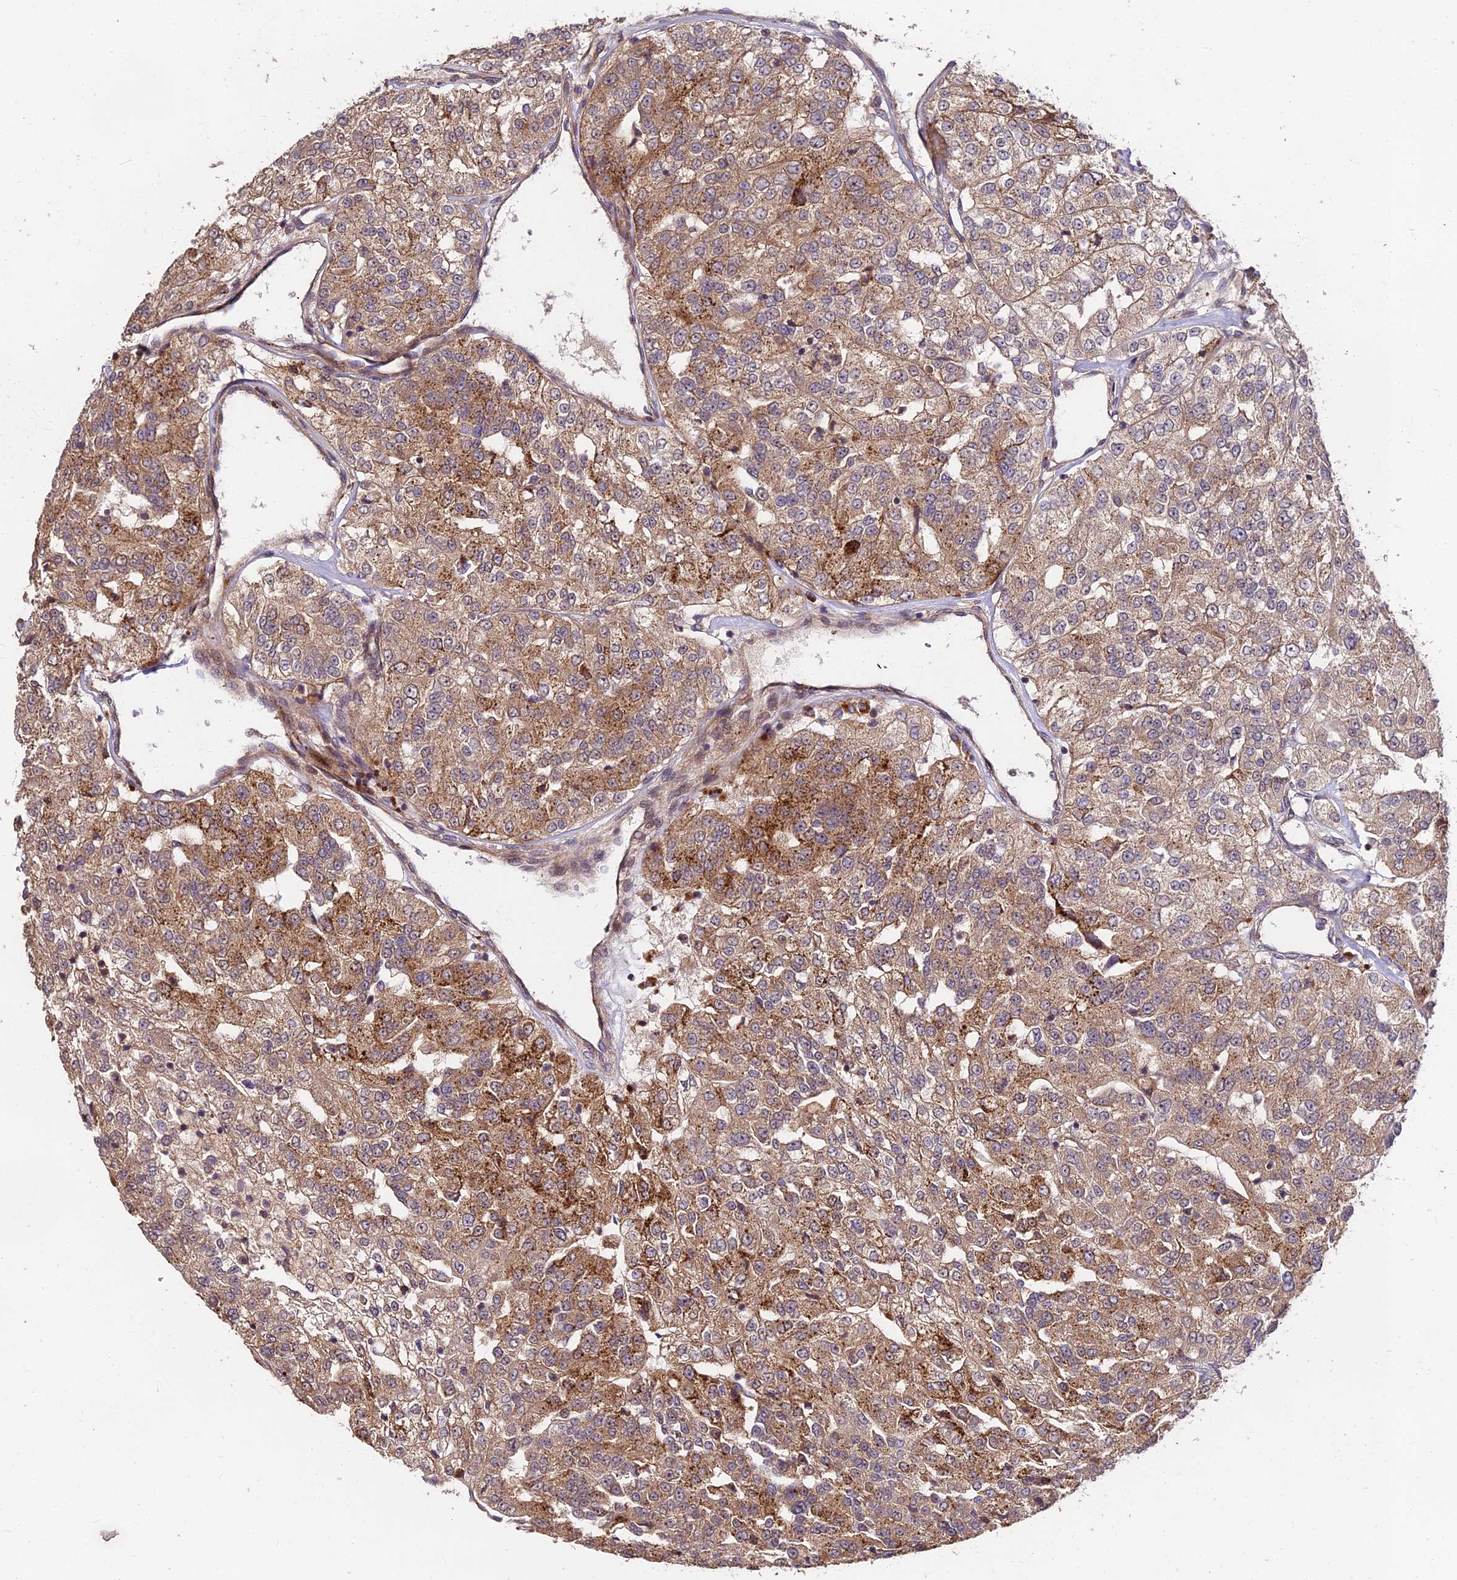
{"staining": {"intensity": "moderate", "quantity": ">75%", "location": "cytoplasmic/membranous"}, "tissue": "renal cancer", "cell_type": "Tumor cells", "image_type": "cancer", "snomed": [{"axis": "morphology", "description": "Adenocarcinoma, NOS"}, {"axis": "topography", "description": "Kidney"}], "caption": "This micrograph displays immunohistochemistry staining of renal cancer, with medium moderate cytoplasmic/membranous positivity in approximately >75% of tumor cells.", "gene": "MKKS", "patient": {"sex": "female", "age": 63}}